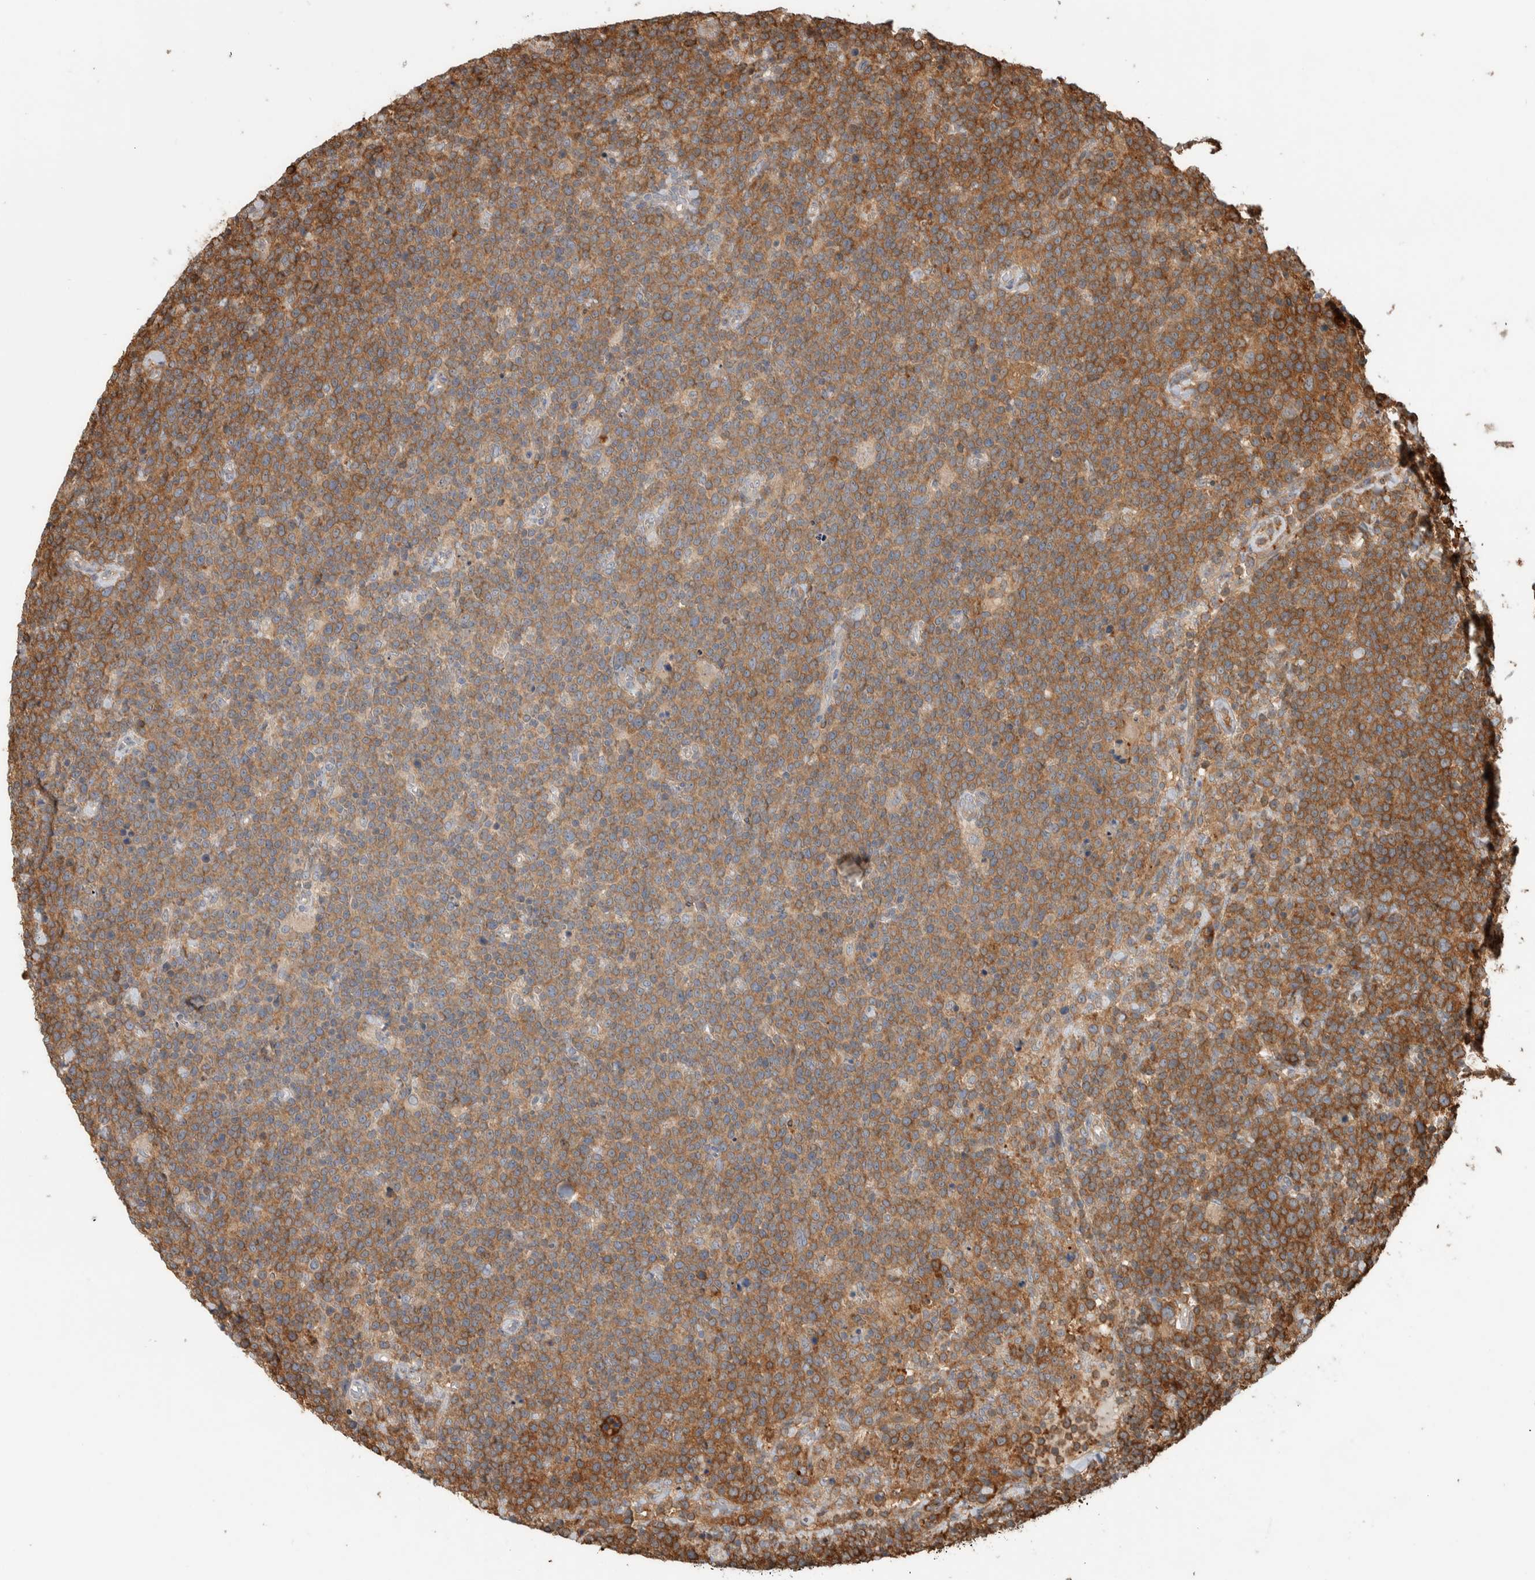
{"staining": {"intensity": "moderate", "quantity": ">75%", "location": "cytoplasmic/membranous"}, "tissue": "lymphoma", "cell_type": "Tumor cells", "image_type": "cancer", "snomed": [{"axis": "morphology", "description": "Malignant lymphoma, non-Hodgkin's type, High grade"}, {"axis": "topography", "description": "Lymph node"}], "caption": "A micrograph showing moderate cytoplasmic/membranous expression in about >75% of tumor cells in lymphoma, as visualized by brown immunohistochemical staining.", "gene": "CNTROB", "patient": {"sex": "male", "age": 61}}